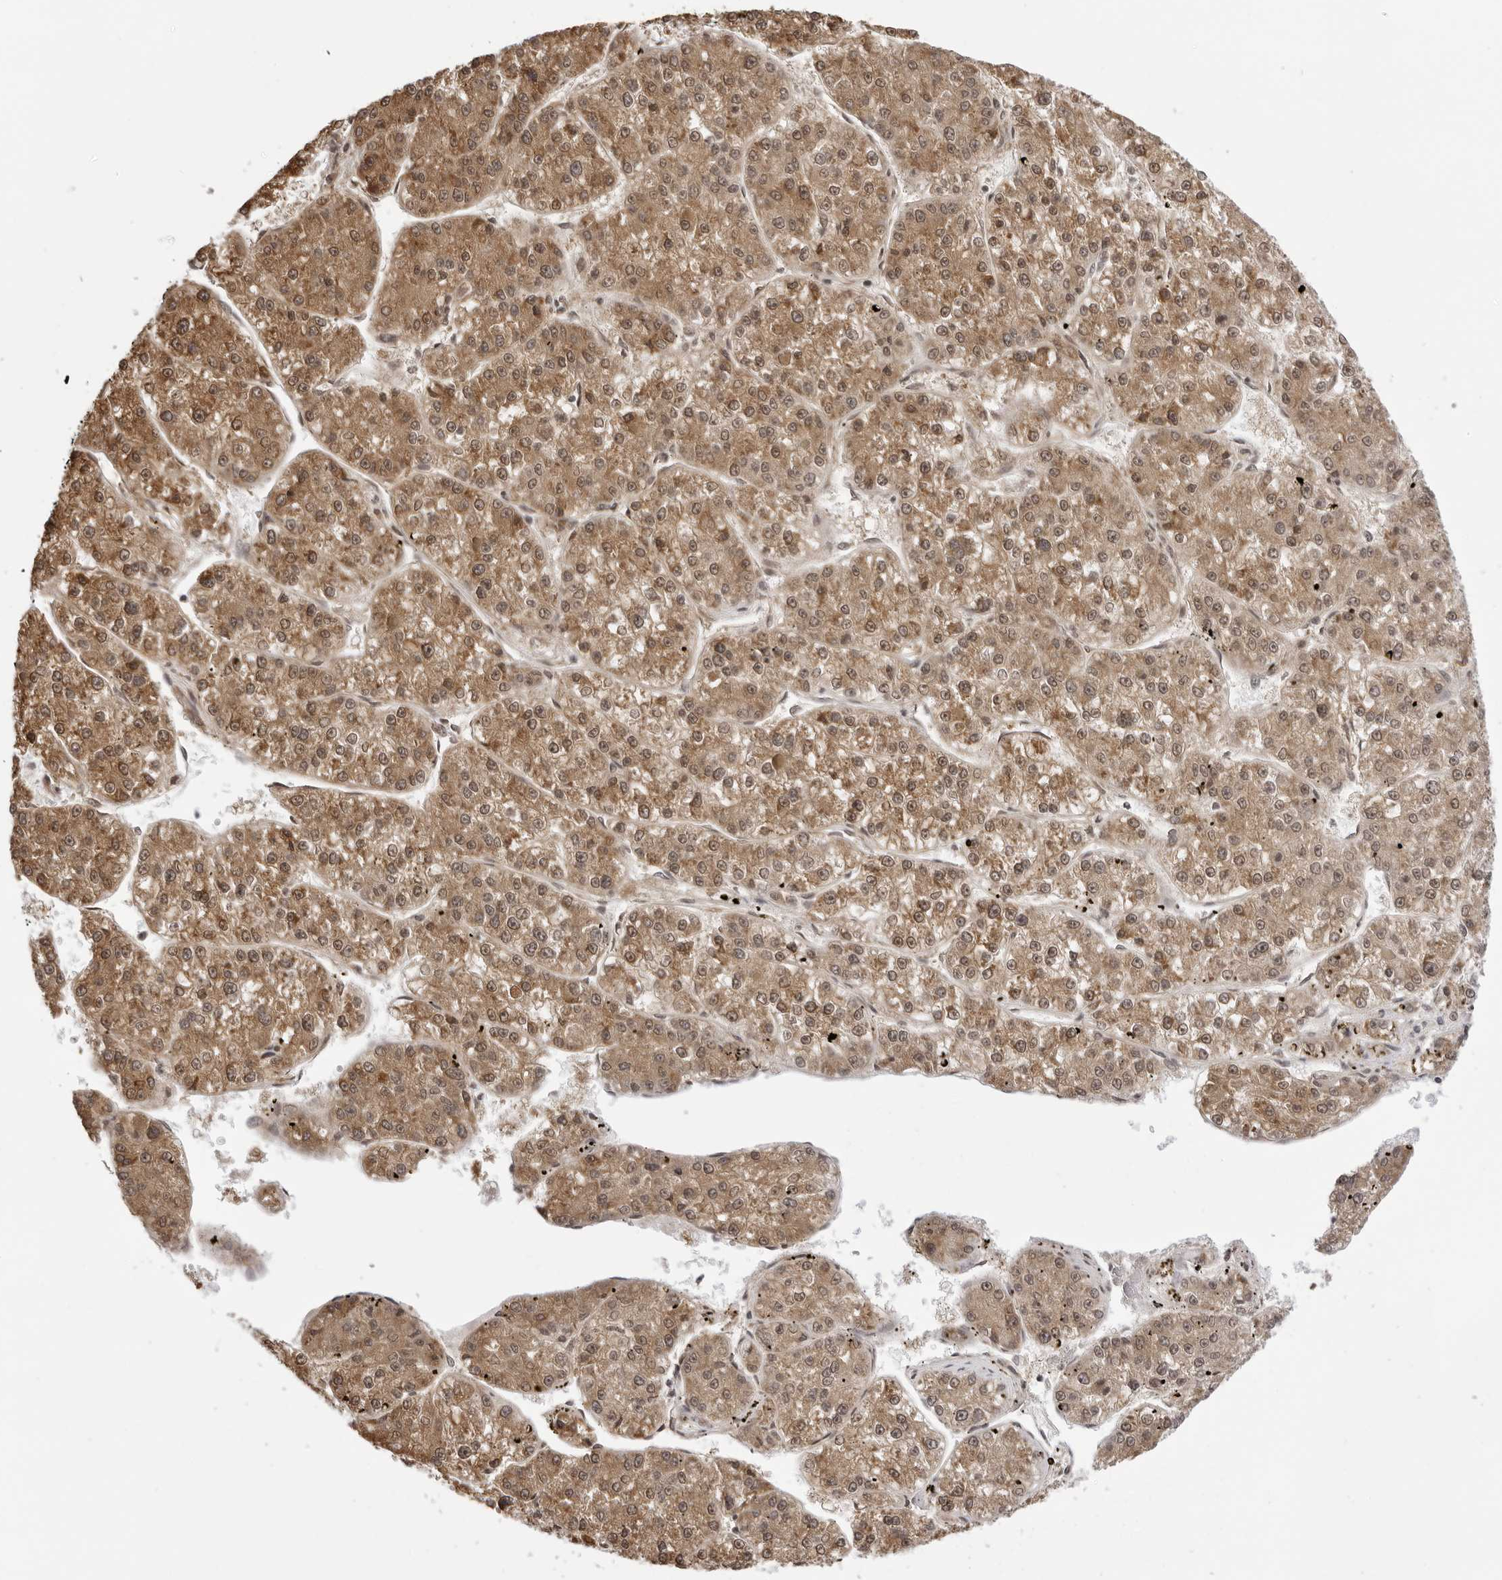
{"staining": {"intensity": "moderate", "quantity": ">75%", "location": "cytoplasmic/membranous,nuclear"}, "tissue": "liver cancer", "cell_type": "Tumor cells", "image_type": "cancer", "snomed": [{"axis": "morphology", "description": "Carcinoma, Hepatocellular, NOS"}, {"axis": "topography", "description": "Liver"}], "caption": "The immunohistochemical stain shows moderate cytoplasmic/membranous and nuclear expression in tumor cells of liver cancer (hepatocellular carcinoma) tissue.", "gene": "ZC3H11A", "patient": {"sex": "female", "age": 73}}